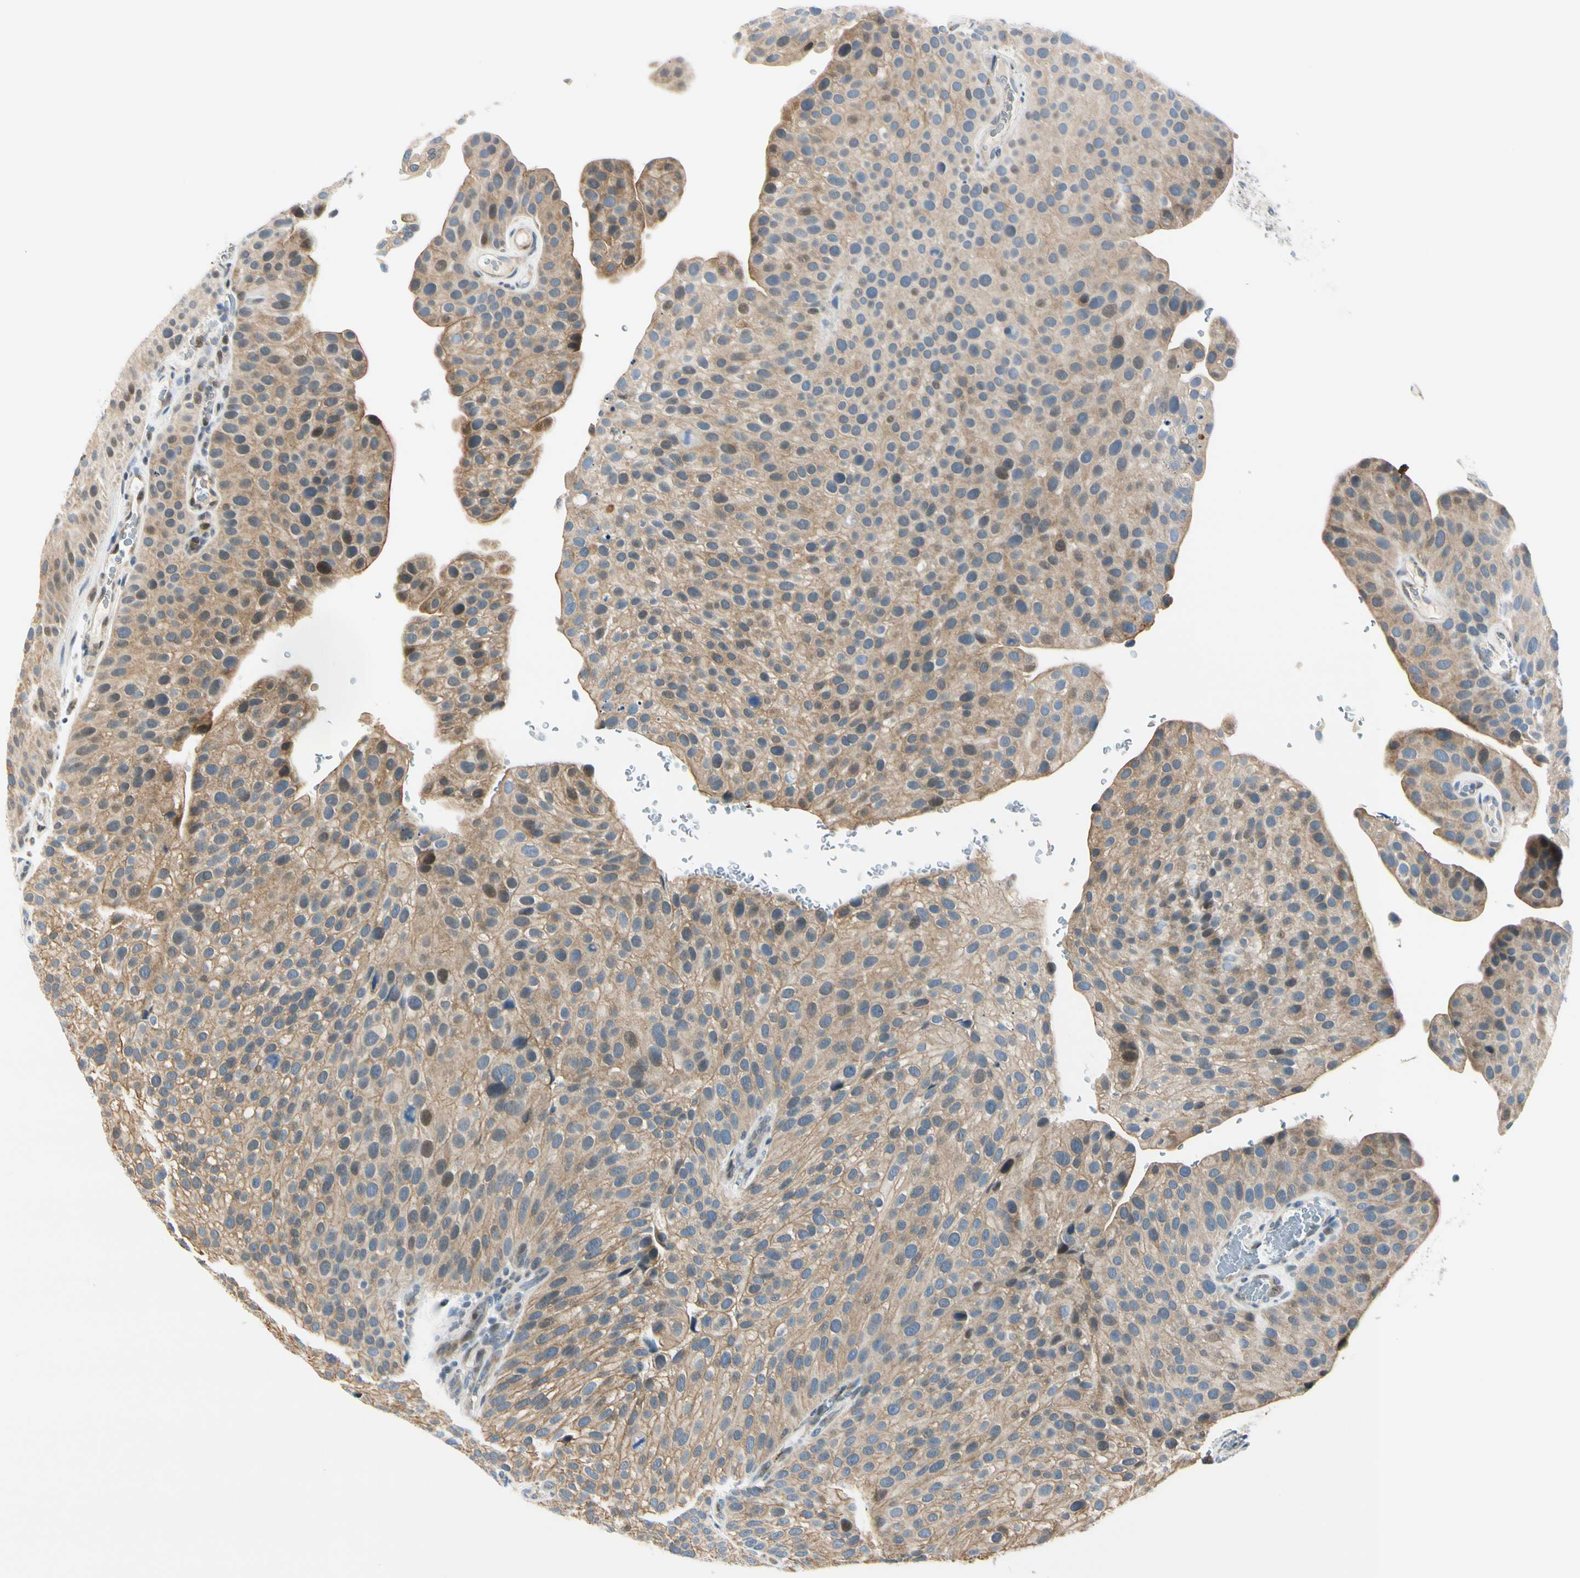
{"staining": {"intensity": "weak", "quantity": ">75%", "location": "cytoplasmic/membranous,nuclear"}, "tissue": "urothelial cancer", "cell_type": "Tumor cells", "image_type": "cancer", "snomed": [{"axis": "morphology", "description": "Urothelial carcinoma, Low grade"}, {"axis": "topography", "description": "Smooth muscle"}, {"axis": "topography", "description": "Urinary bladder"}], "caption": "High-magnification brightfield microscopy of urothelial carcinoma (low-grade) stained with DAB (3,3'-diaminobenzidine) (brown) and counterstained with hematoxylin (blue). tumor cells exhibit weak cytoplasmic/membranous and nuclear expression is identified in about>75% of cells.", "gene": "NPDC1", "patient": {"sex": "male", "age": 60}}